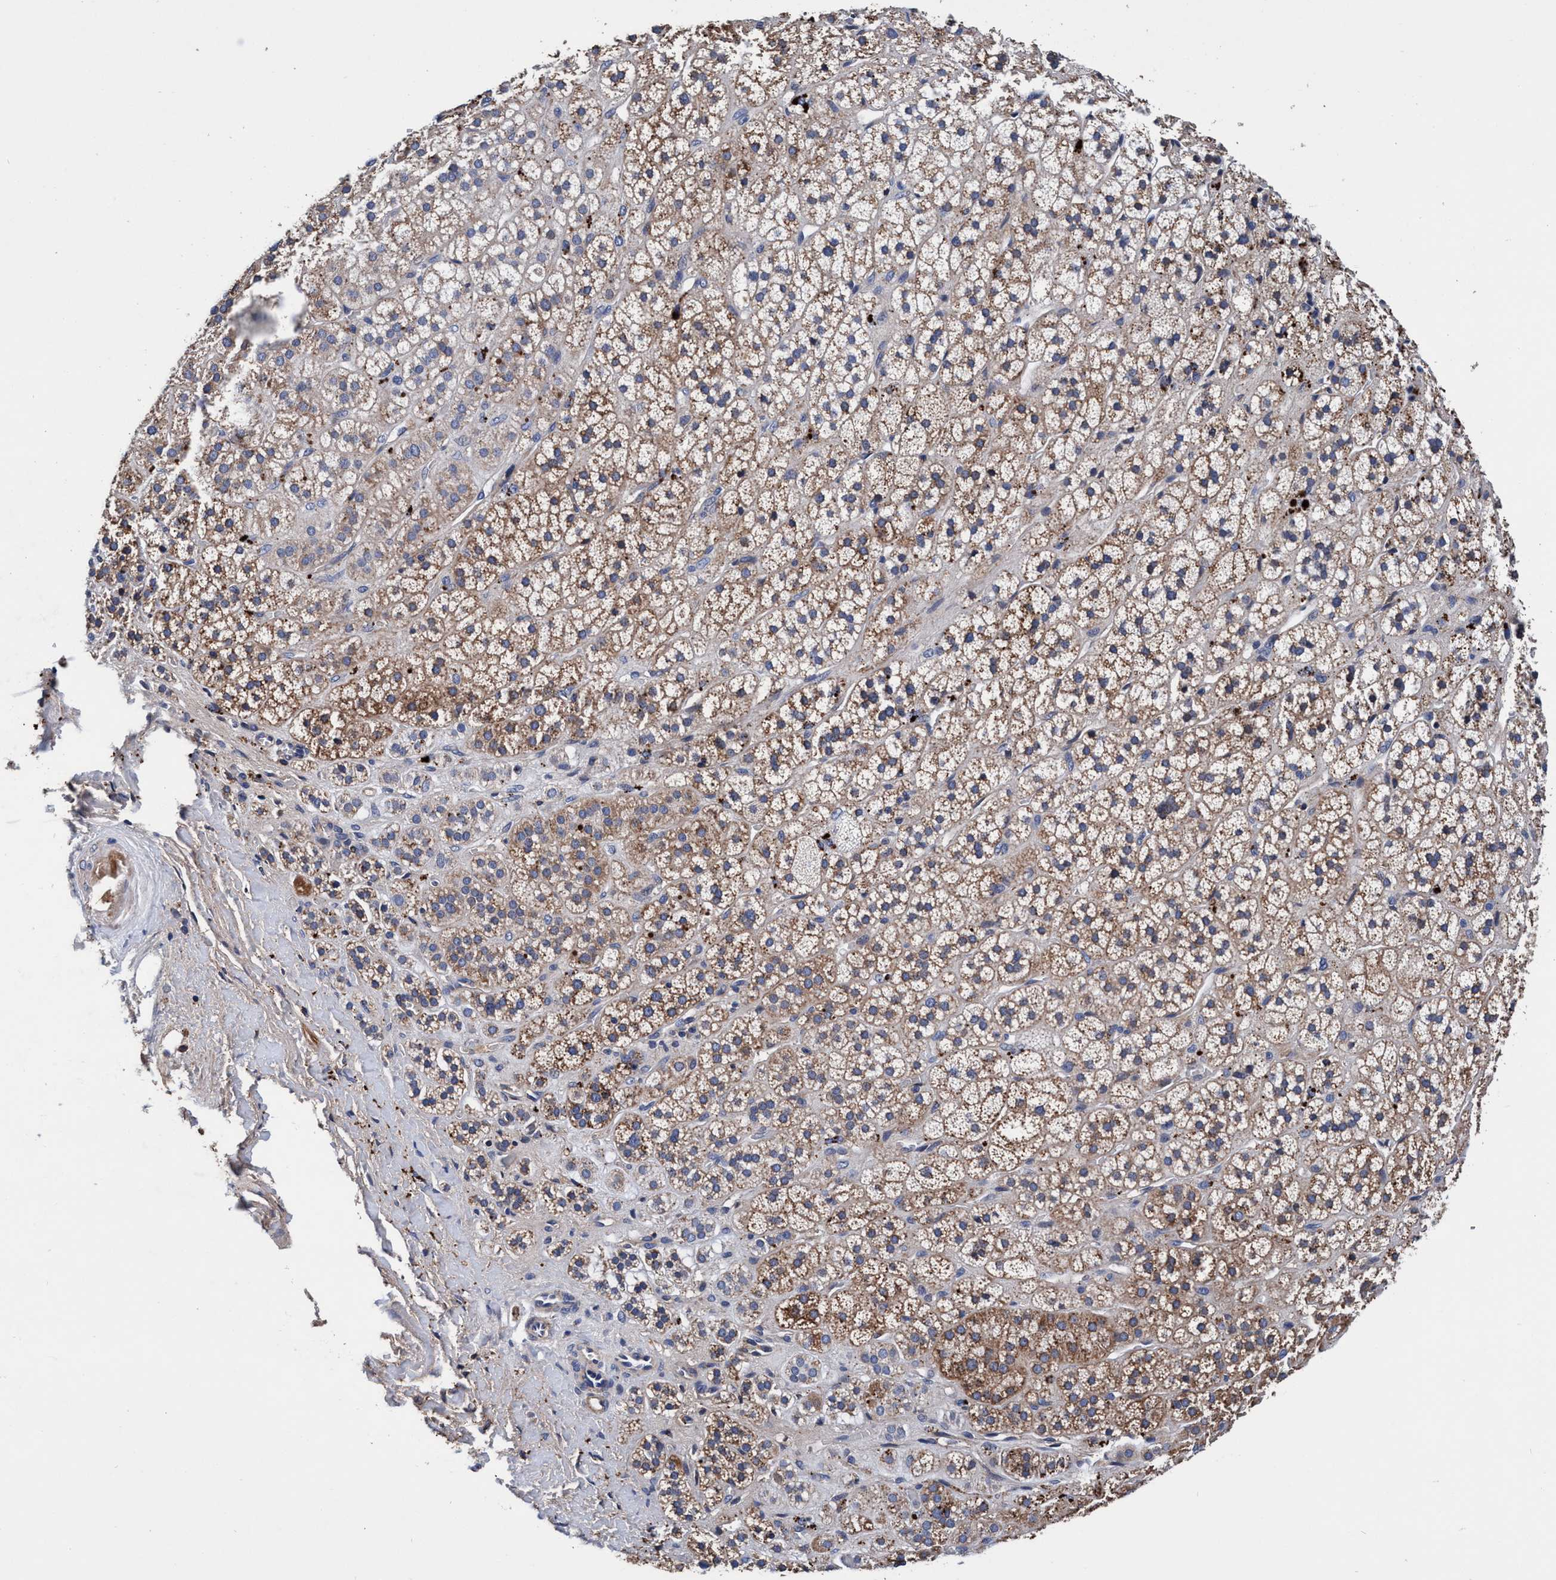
{"staining": {"intensity": "strong", "quantity": "25%-75%", "location": "cytoplasmic/membranous"}, "tissue": "adrenal gland", "cell_type": "Glandular cells", "image_type": "normal", "snomed": [{"axis": "morphology", "description": "Normal tissue, NOS"}, {"axis": "topography", "description": "Adrenal gland"}], "caption": "Protein analysis of normal adrenal gland demonstrates strong cytoplasmic/membranous staining in approximately 25%-75% of glandular cells.", "gene": "RNF208", "patient": {"sex": "male", "age": 56}}